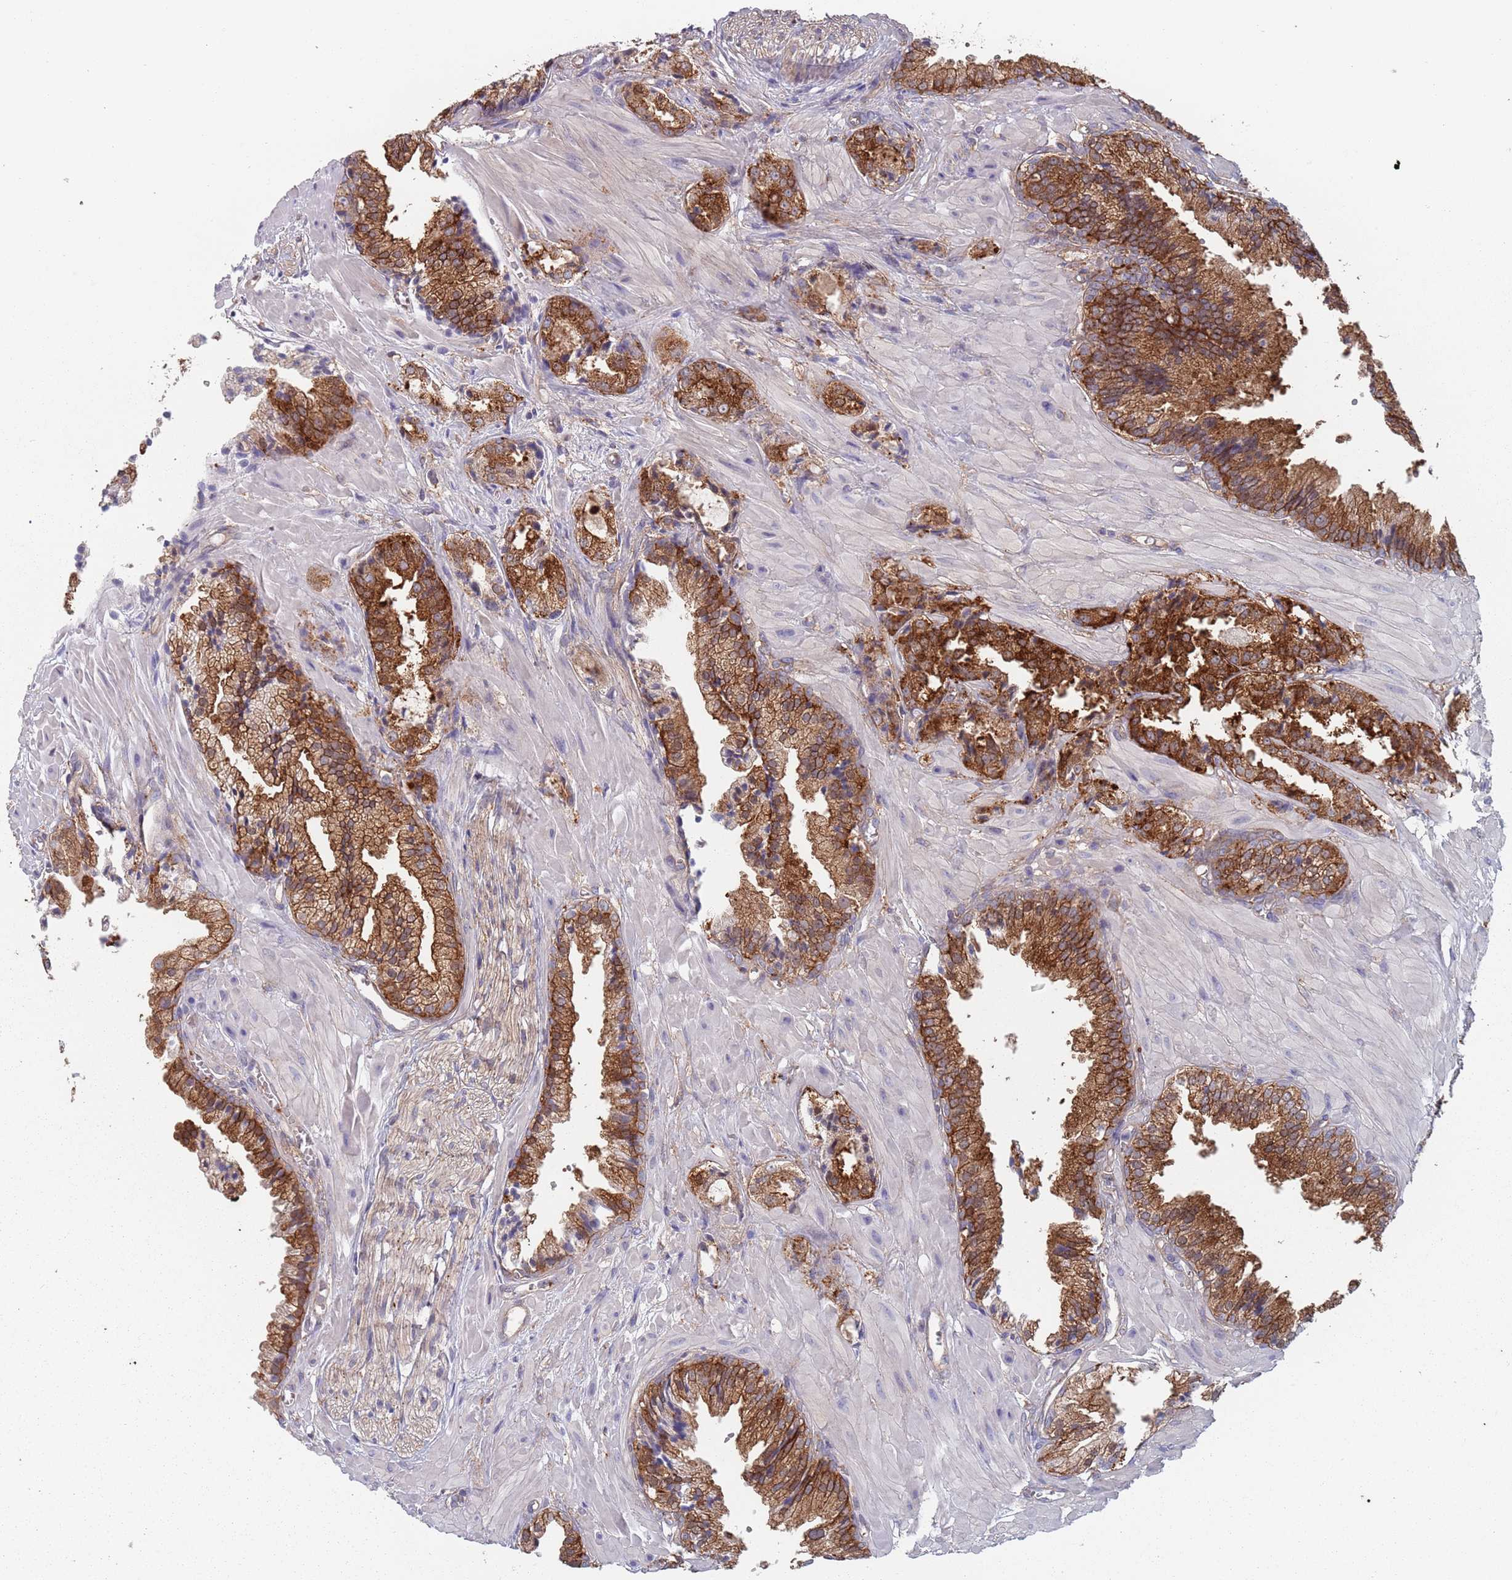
{"staining": {"intensity": "strong", "quantity": ">75%", "location": "cytoplasmic/membranous"}, "tissue": "prostate cancer", "cell_type": "Tumor cells", "image_type": "cancer", "snomed": [{"axis": "morphology", "description": "Adenocarcinoma, High grade"}, {"axis": "topography", "description": "Prostate"}], "caption": "A brown stain labels strong cytoplasmic/membranous positivity of a protein in prostate cancer (high-grade adenocarcinoma) tumor cells.", "gene": "APPL2", "patient": {"sex": "male", "age": 71}}